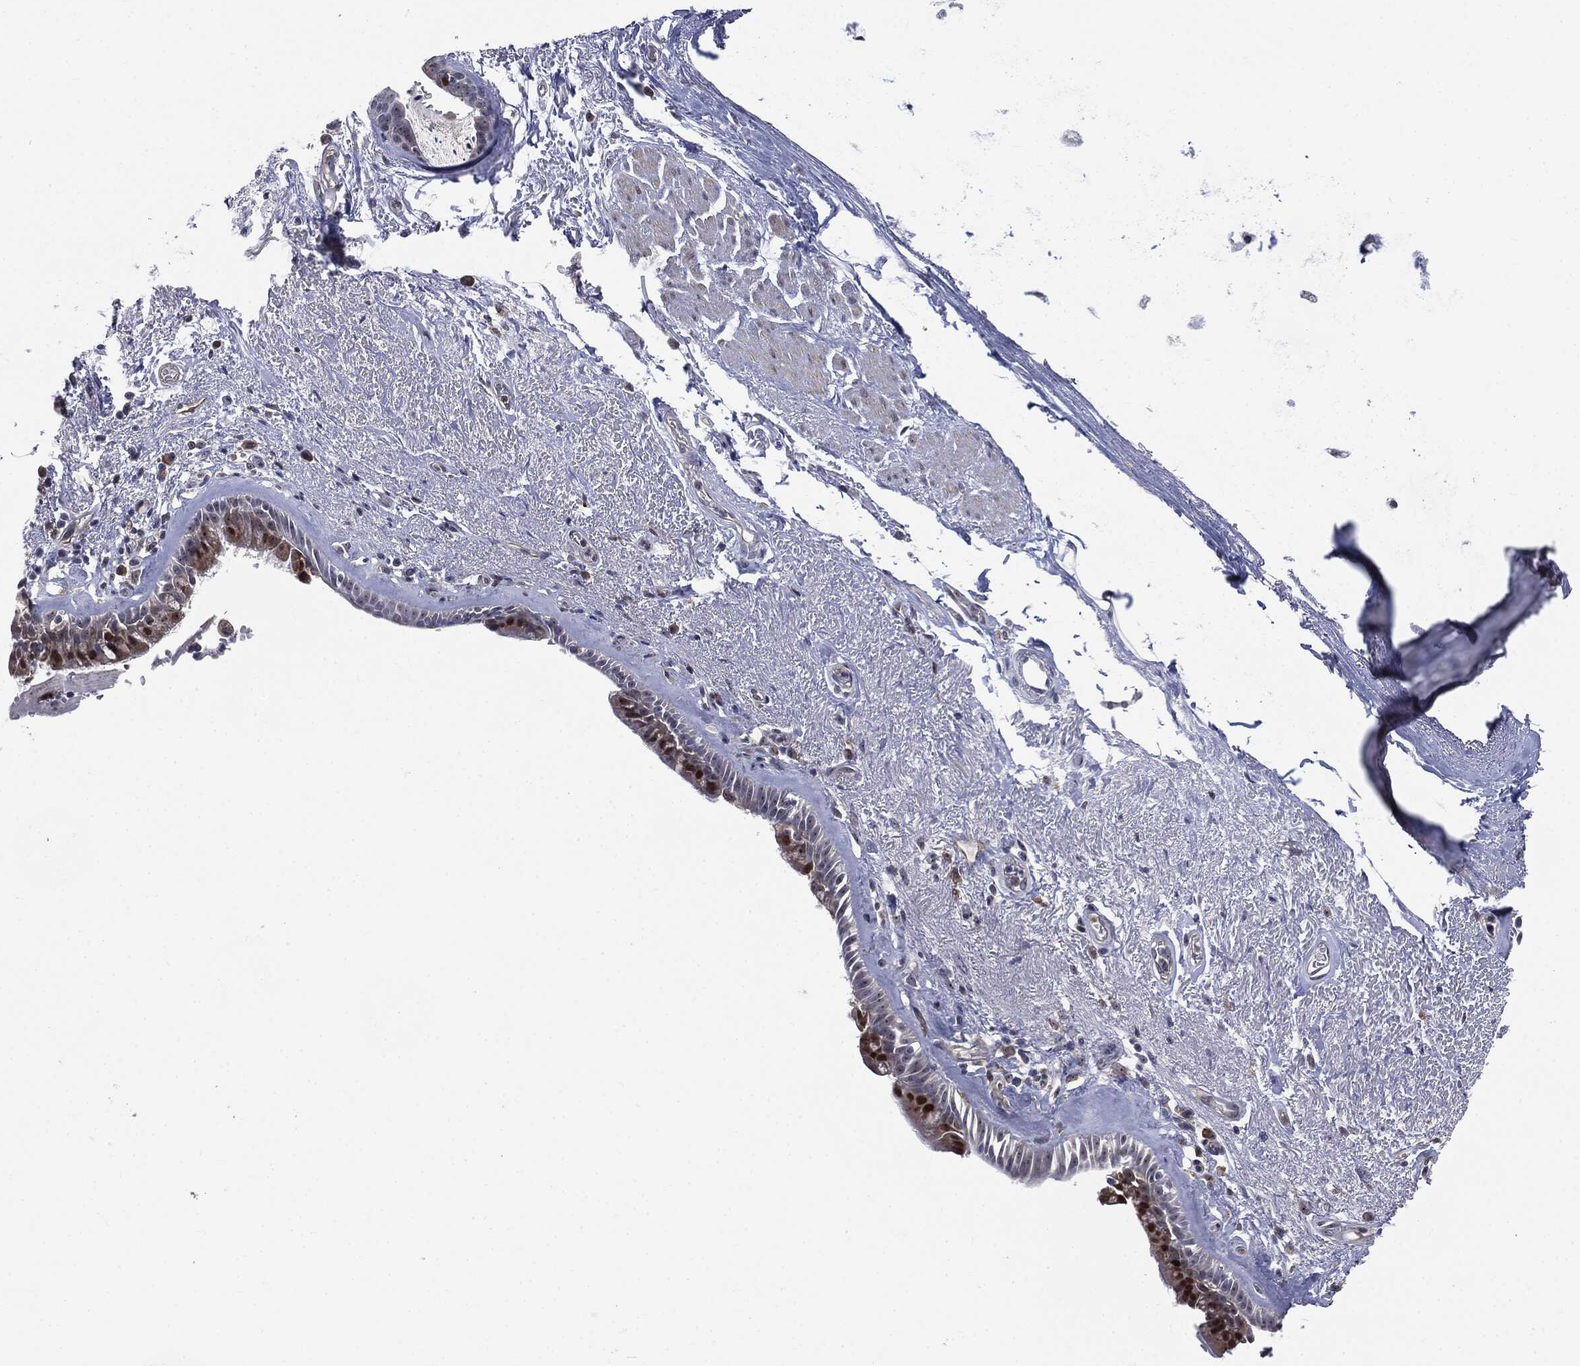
{"staining": {"intensity": "strong", "quantity": "<25%", "location": "nuclear"}, "tissue": "bronchus", "cell_type": "Respiratory epithelial cells", "image_type": "normal", "snomed": [{"axis": "morphology", "description": "Normal tissue, NOS"}, {"axis": "topography", "description": "Bronchus"}], "caption": "Bronchus stained with DAB immunohistochemistry (IHC) shows medium levels of strong nuclear positivity in approximately <25% of respiratory epithelial cells. The protein is stained brown, and the nuclei are stained in blue (DAB IHC with brightfield microscopy, high magnification).", "gene": "TRMT1L", "patient": {"sex": "male", "age": 82}}